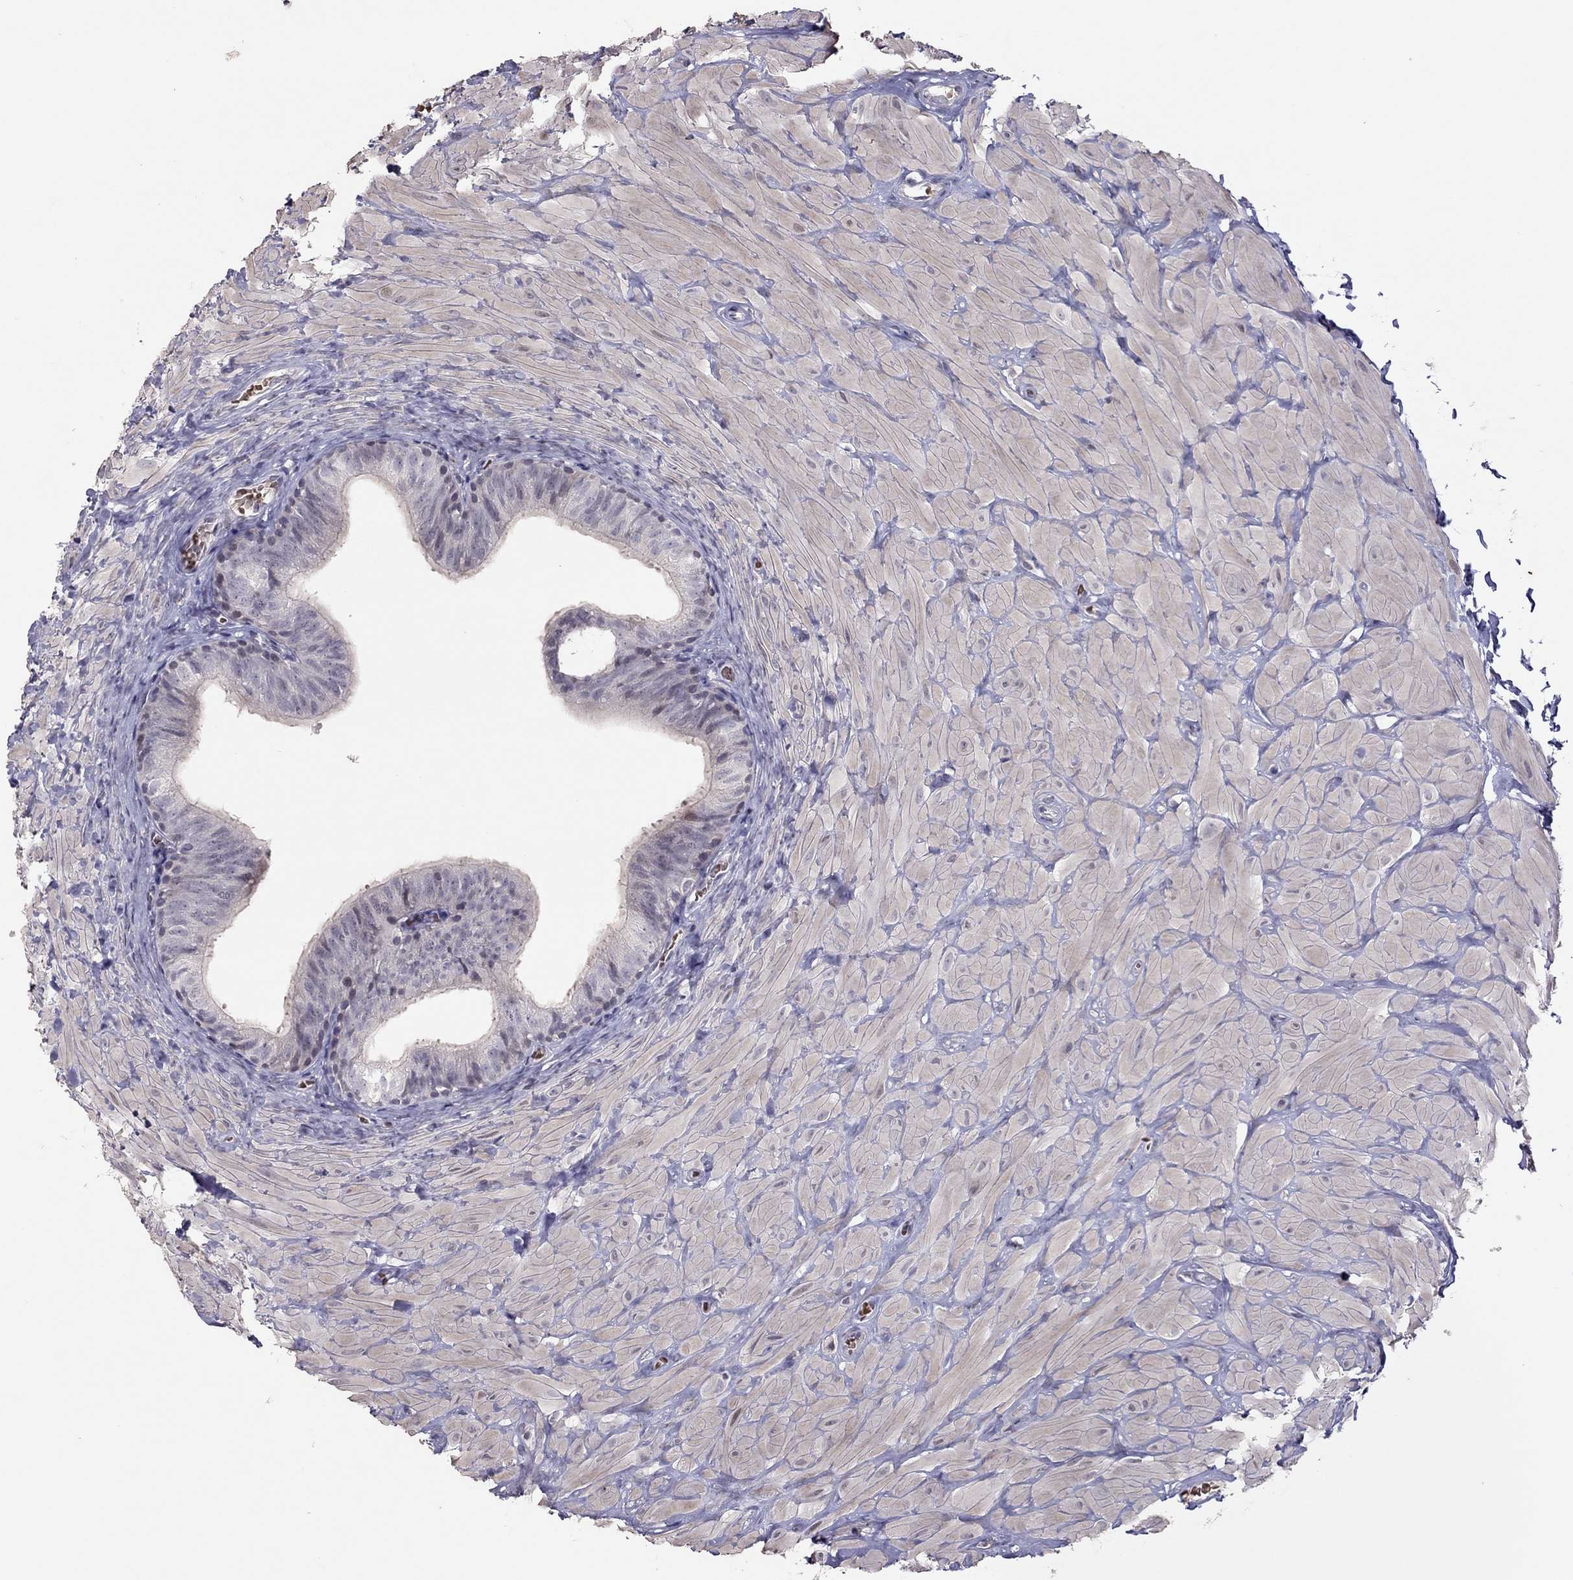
{"staining": {"intensity": "negative", "quantity": "none", "location": "none"}, "tissue": "epididymis", "cell_type": "Glandular cells", "image_type": "normal", "snomed": [{"axis": "morphology", "description": "Normal tissue, NOS"}, {"axis": "topography", "description": "Epididymis"}, {"axis": "topography", "description": "Vas deferens"}], "caption": "Immunohistochemistry of benign human epididymis exhibits no expression in glandular cells. (Stains: DAB IHC with hematoxylin counter stain, Microscopy: brightfield microscopy at high magnification).", "gene": "TSHB", "patient": {"sex": "male", "age": 23}}